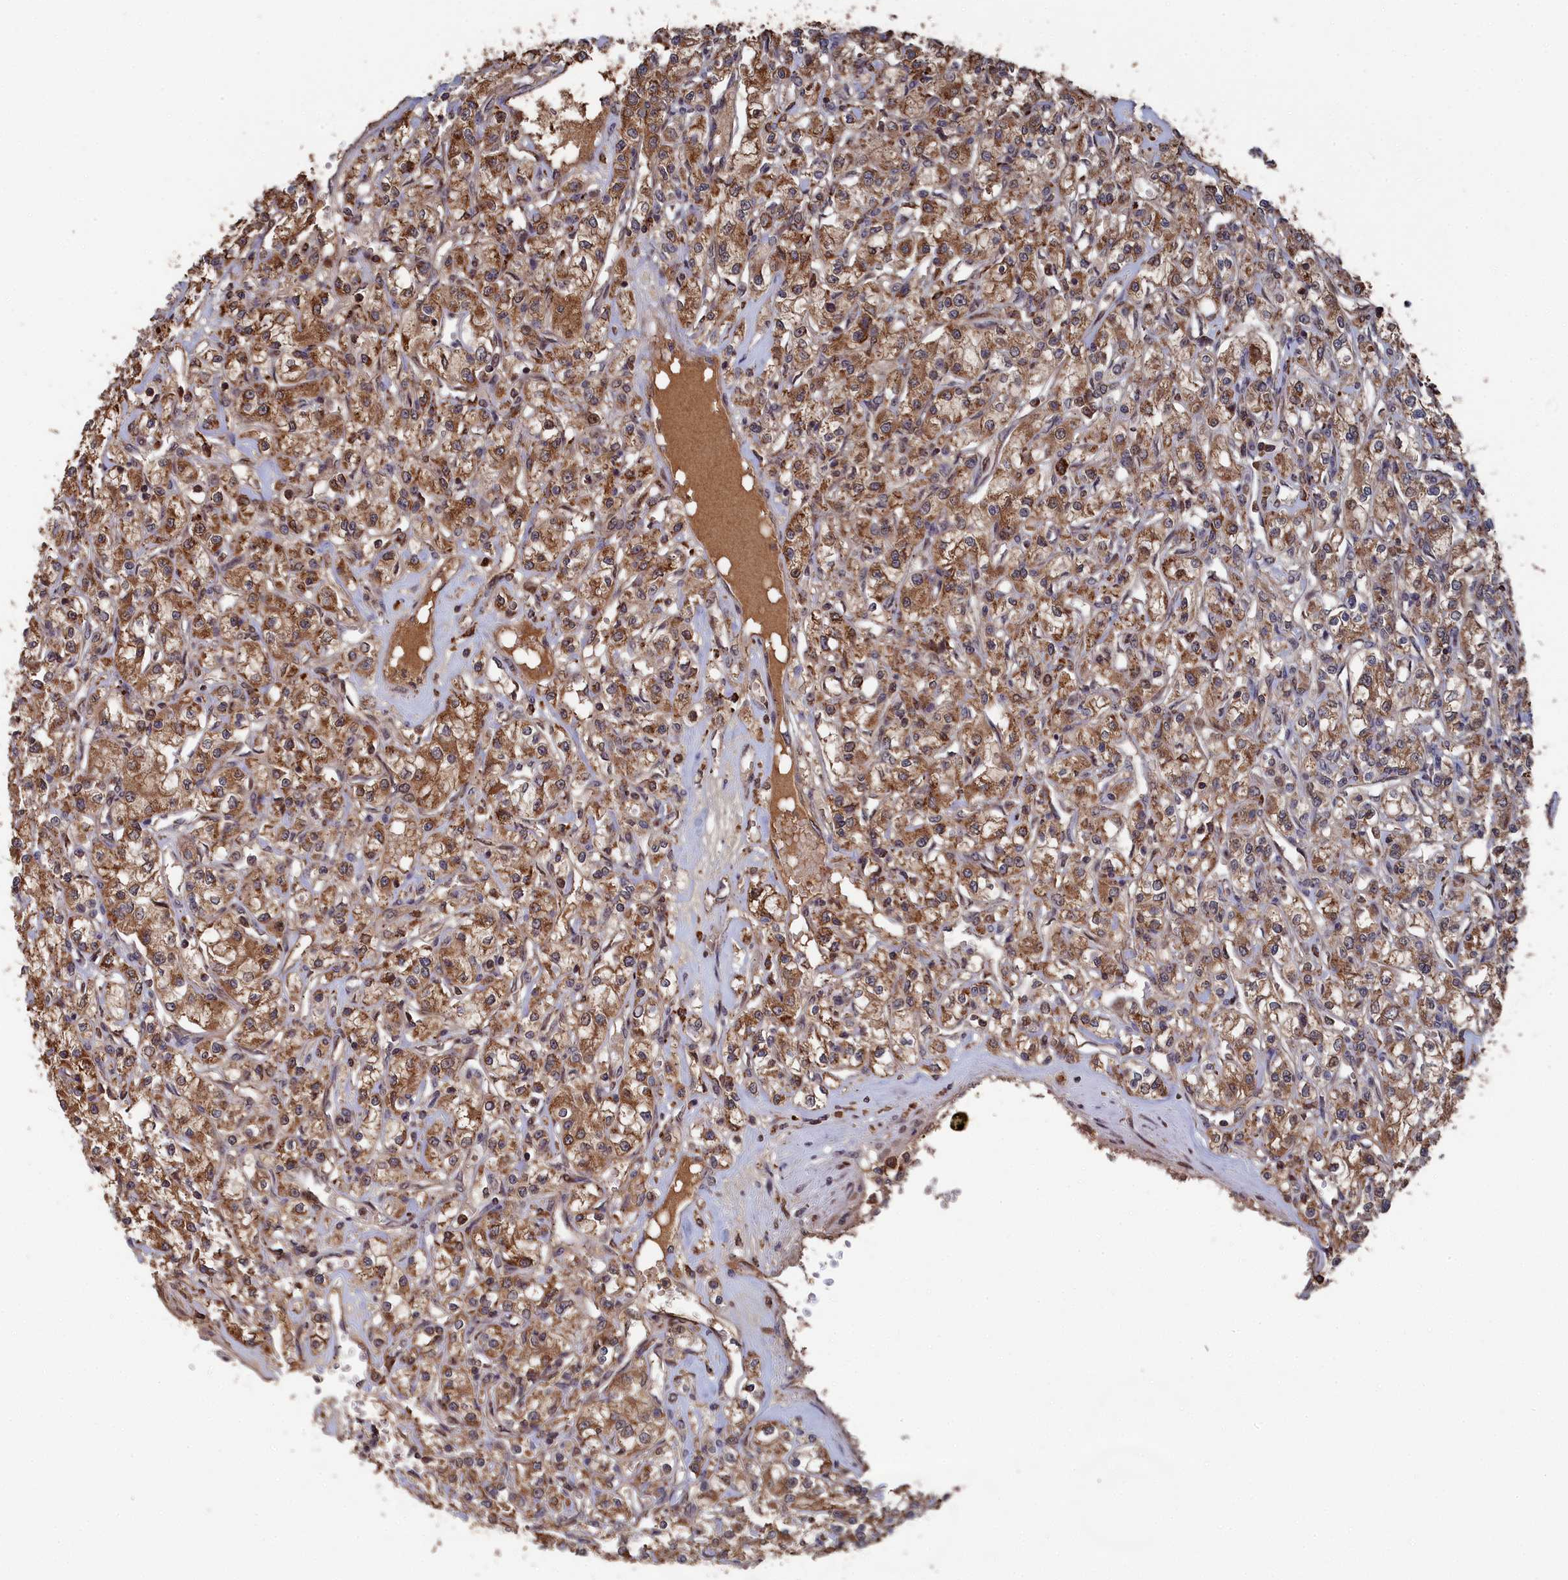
{"staining": {"intensity": "moderate", "quantity": ">75%", "location": "cytoplasmic/membranous"}, "tissue": "renal cancer", "cell_type": "Tumor cells", "image_type": "cancer", "snomed": [{"axis": "morphology", "description": "Adenocarcinoma, NOS"}, {"axis": "topography", "description": "Kidney"}], "caption": "Brown immunohistochemical staining in human renal adenocarcinoma displays moderate cytoplasmic/membranous expression in approximately >75% of tumor cells.", "gene": "CEACAM21", "patient": {"sex": "female", "age": 59}}